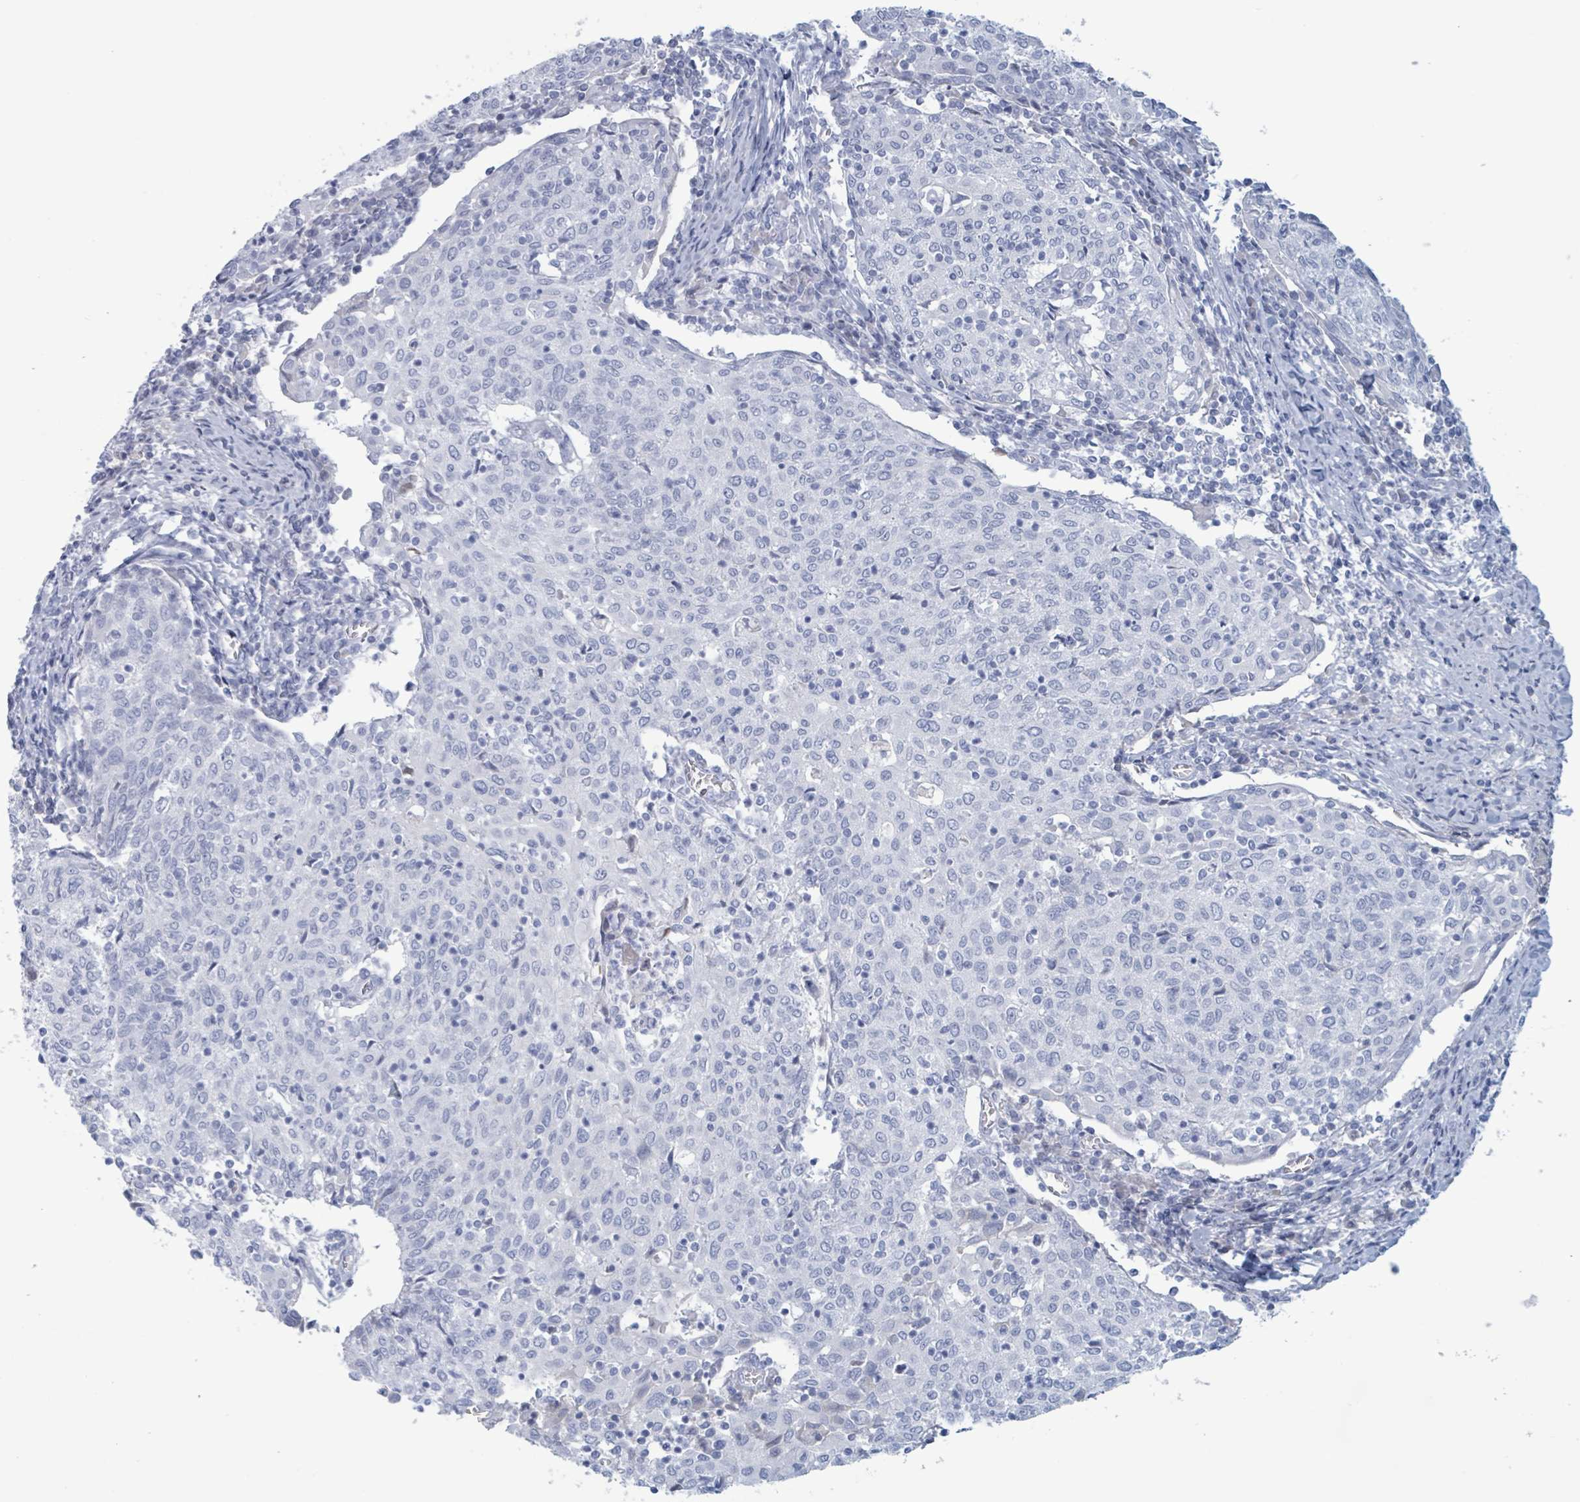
{"staining": {"intensity": "negative", "quantity": "none", "location": "none"}, "tissue": "cervical cancer", "cell_type": "Tumor cells", "image_type": "cancer", "snomed": [{"axis": "morphology", "description": "Squamous cell carcinoma, NOS"}, {"axis": "topography", "description": "Cervix"}], "caption": "DAB immunohistochemical staining of human squamous cell carcinoma (cervical) shows no significant positivity in tumor cells.", "gene": "KLK4", "patient": {"sex": "female", "age": 52}}